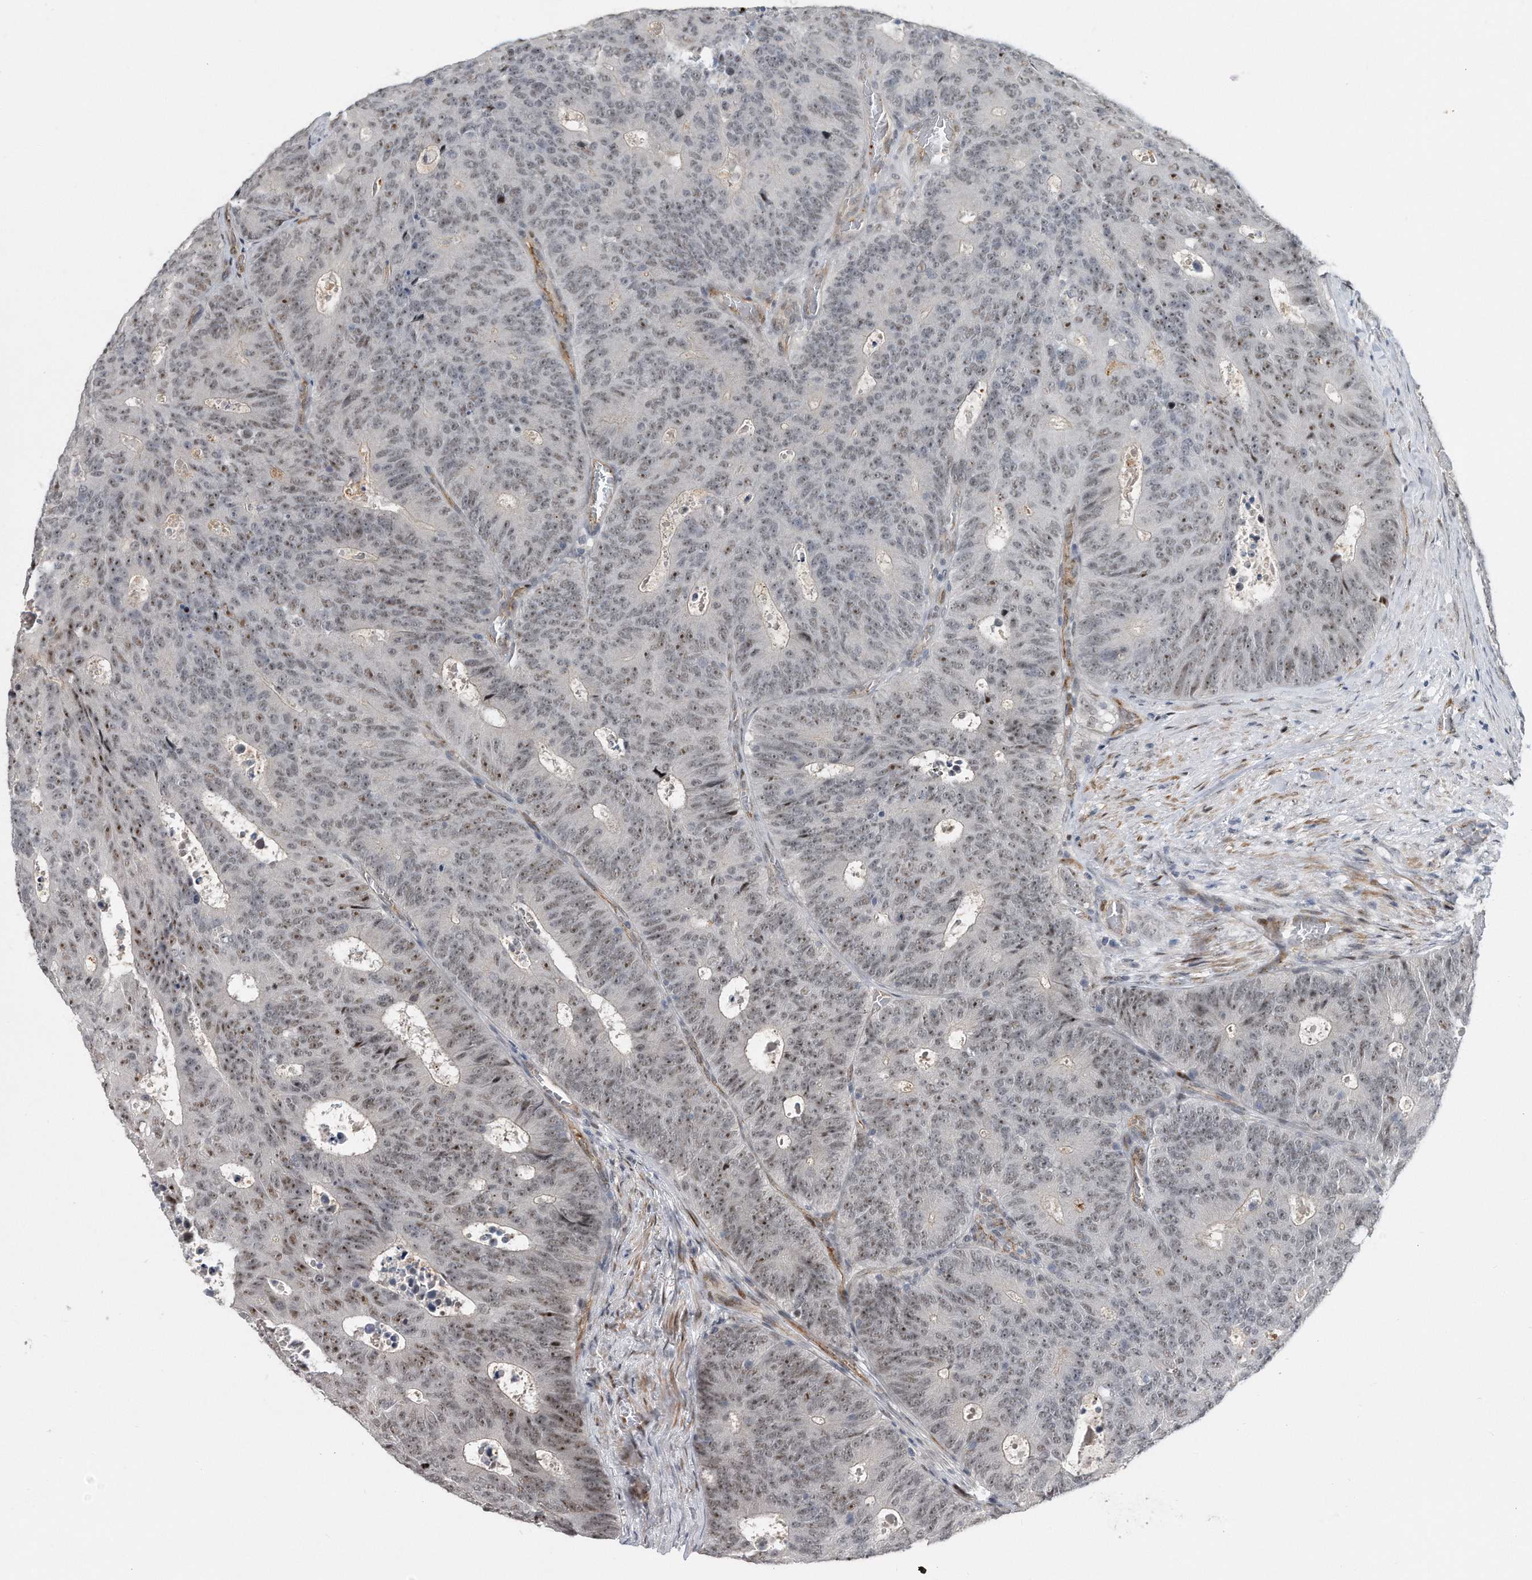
{"staining": {"intensity": "moderate", "quantity": "25%-75%", "location": "nuclear"}, "tissue": "colorectal cancer", "cell_type": "Tumor cells", "image_type": "cancer", "snomed": [{"axis": "morphology", "description": "Adenocarcinoma, NOS"}, {"axis": "topography", "description": "Colon"}], "caption": "The photomicrograph displays immunohistochemical staining of adenocarcinoma (colorectal). There is moderate nuclear positivity is present in about 25%-75% of tumor cells. The protein is shown in brown color, while the nuclei are stained blue.", "gene": "PGBD2", "patient": {"sex": "male", "age": 87}}